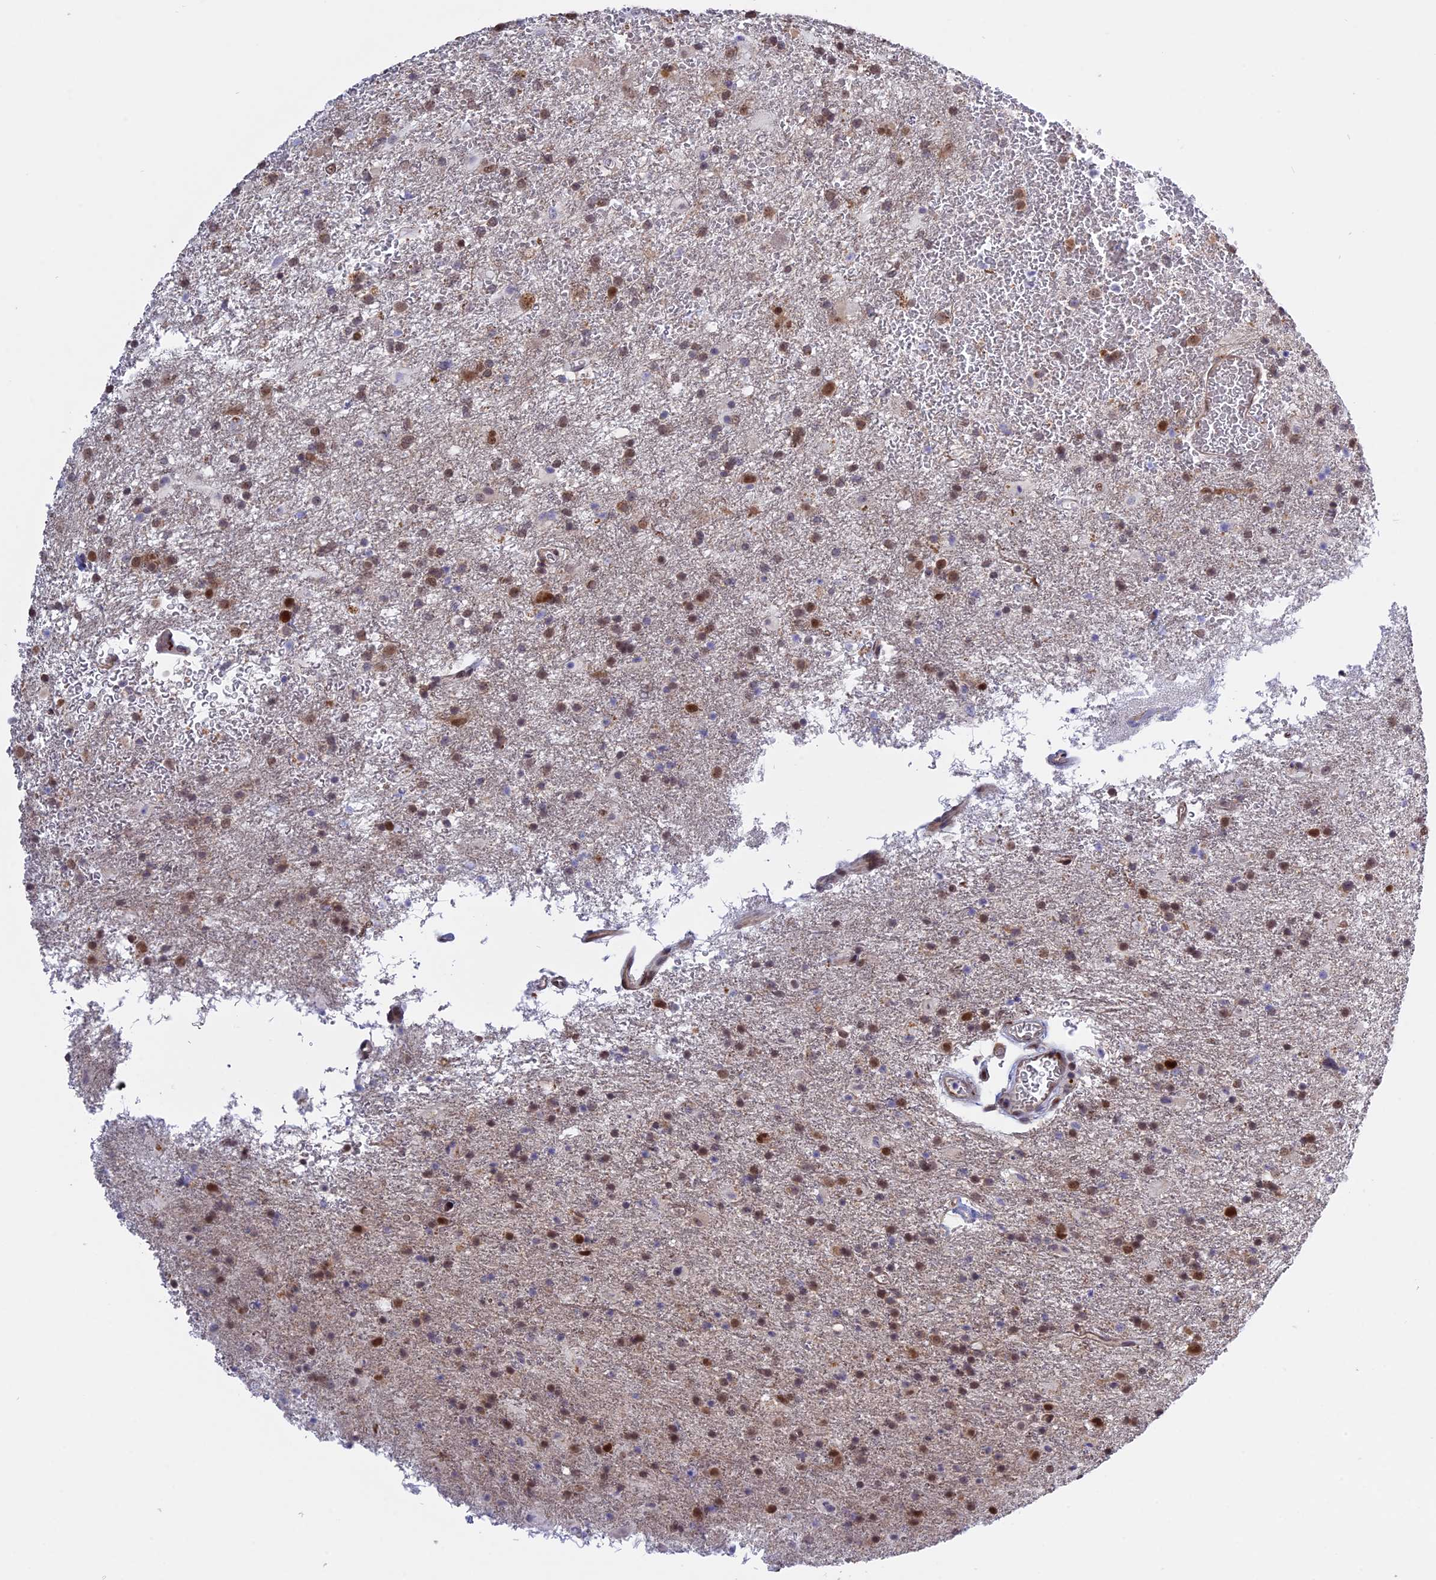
{"staining": {"intensity": "moderate", "quantity": "25%-75%", "location": "nuclear"}, "tissue": "glioma", "cell_type": "Tumor cells", "image_type": "cancer", "snomed": [{"axis": "morphology", "description": "Glioma, malignant, Low grade"}, {"axis": "topography", "description": "Brain"}], "caption": "Glioma stained with a brown dye shows moderate nuclear positive staining in about 25%-75% of tumor cells.", "gene": "ZNF428", "patient": {"sex": "male", "age": 65}}